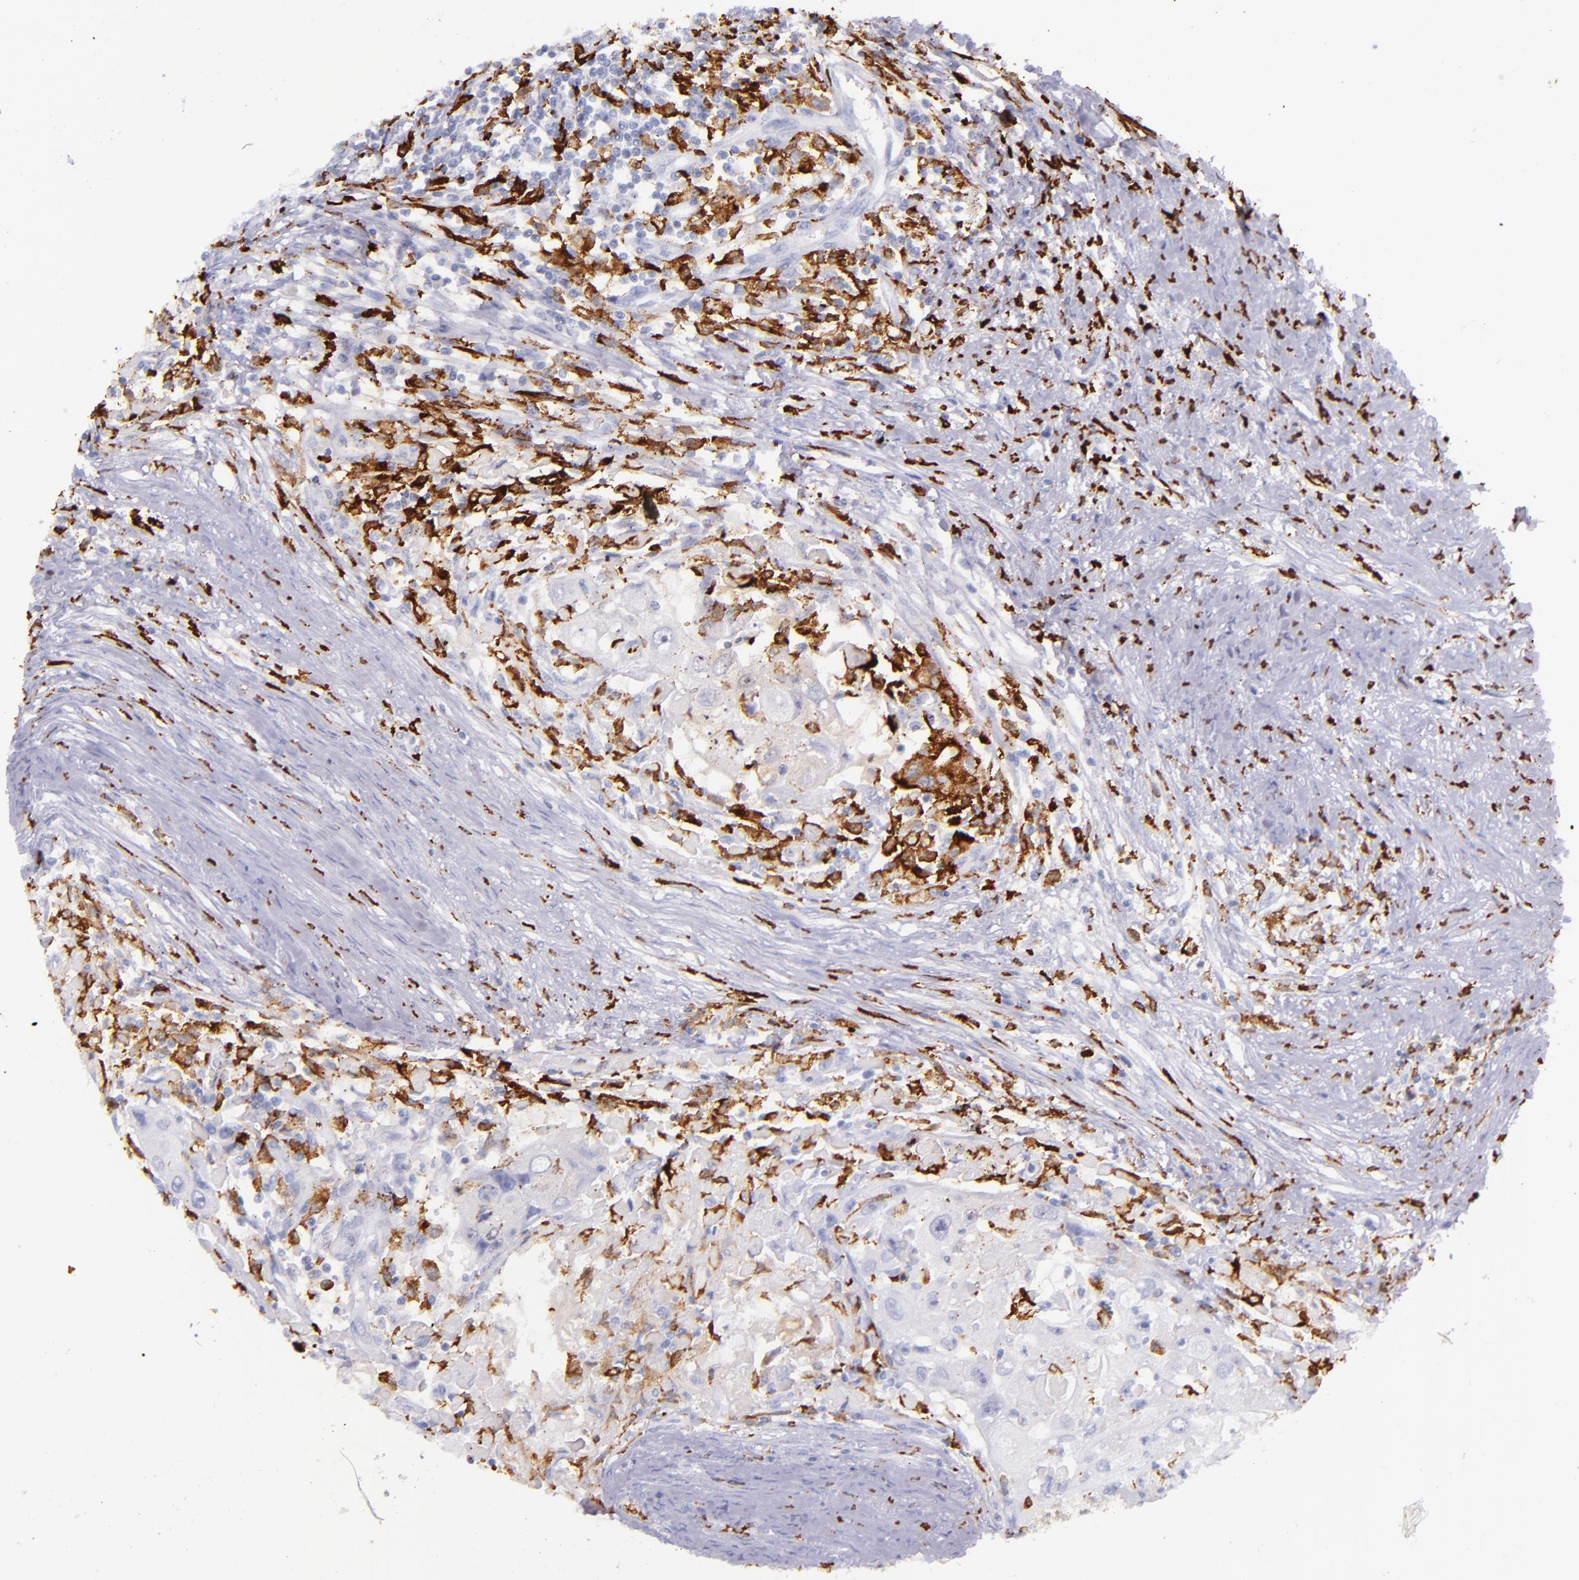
{"staining": {"intensity": "negative", "quantity": "none", "location": "none"}, "tissue": "head and neck cancer", "cell_type": "Tumor cells", "image_type": "cancer", "snomed": [{"axis": "morphology", "description": "Squamous cell carcinoma, NOS"}, {"axis": "topography", "description": "Head-Neck"}], "caption": "An image of human head and neck cancer is negative for staining in tumor cells.", "gene": "CD163", "patient": {"sex": "male", "age": 64}}